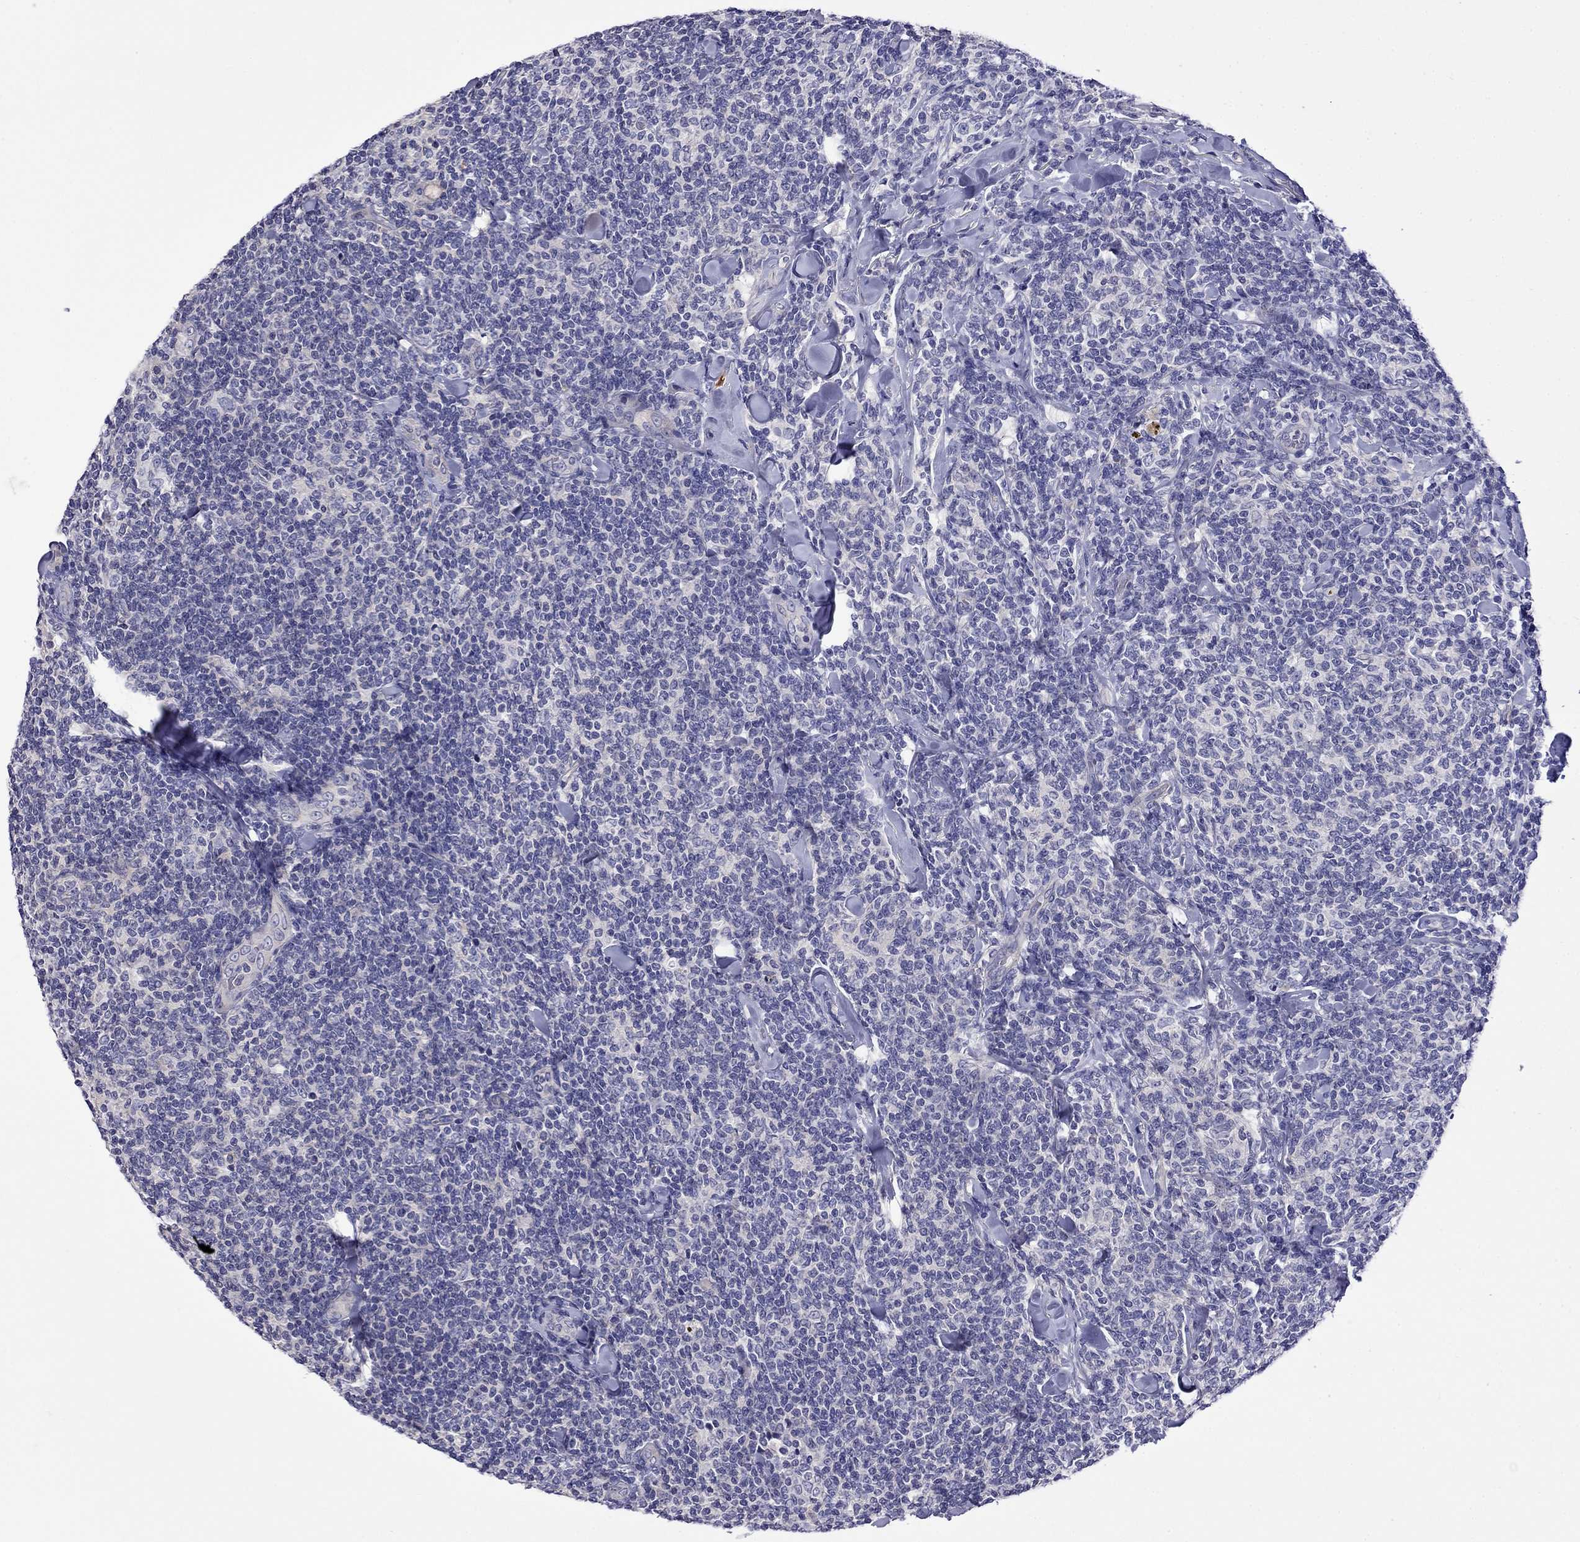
{"staining": {"intensity": "negative", "quantity": "none", "location": "none"}, "tissue": "lymphoma", "cell_type": "Tumor cells", "image_type": "cancer", "snomed": [{"axis": "morphology", "description": "Malignant lymphoma, non-Hodgkin's type, Low grade"}, {"axis": "topography", "description": "Lymph node"}], "caption": "This is an immunohistochemistry histopathology image of human malignant lymphoma, non-Hodgkin's type (low-grade). There is no positivity in tumor cells.", "gene": "STAR", "patient": {"sex": "female", "age": 56}}